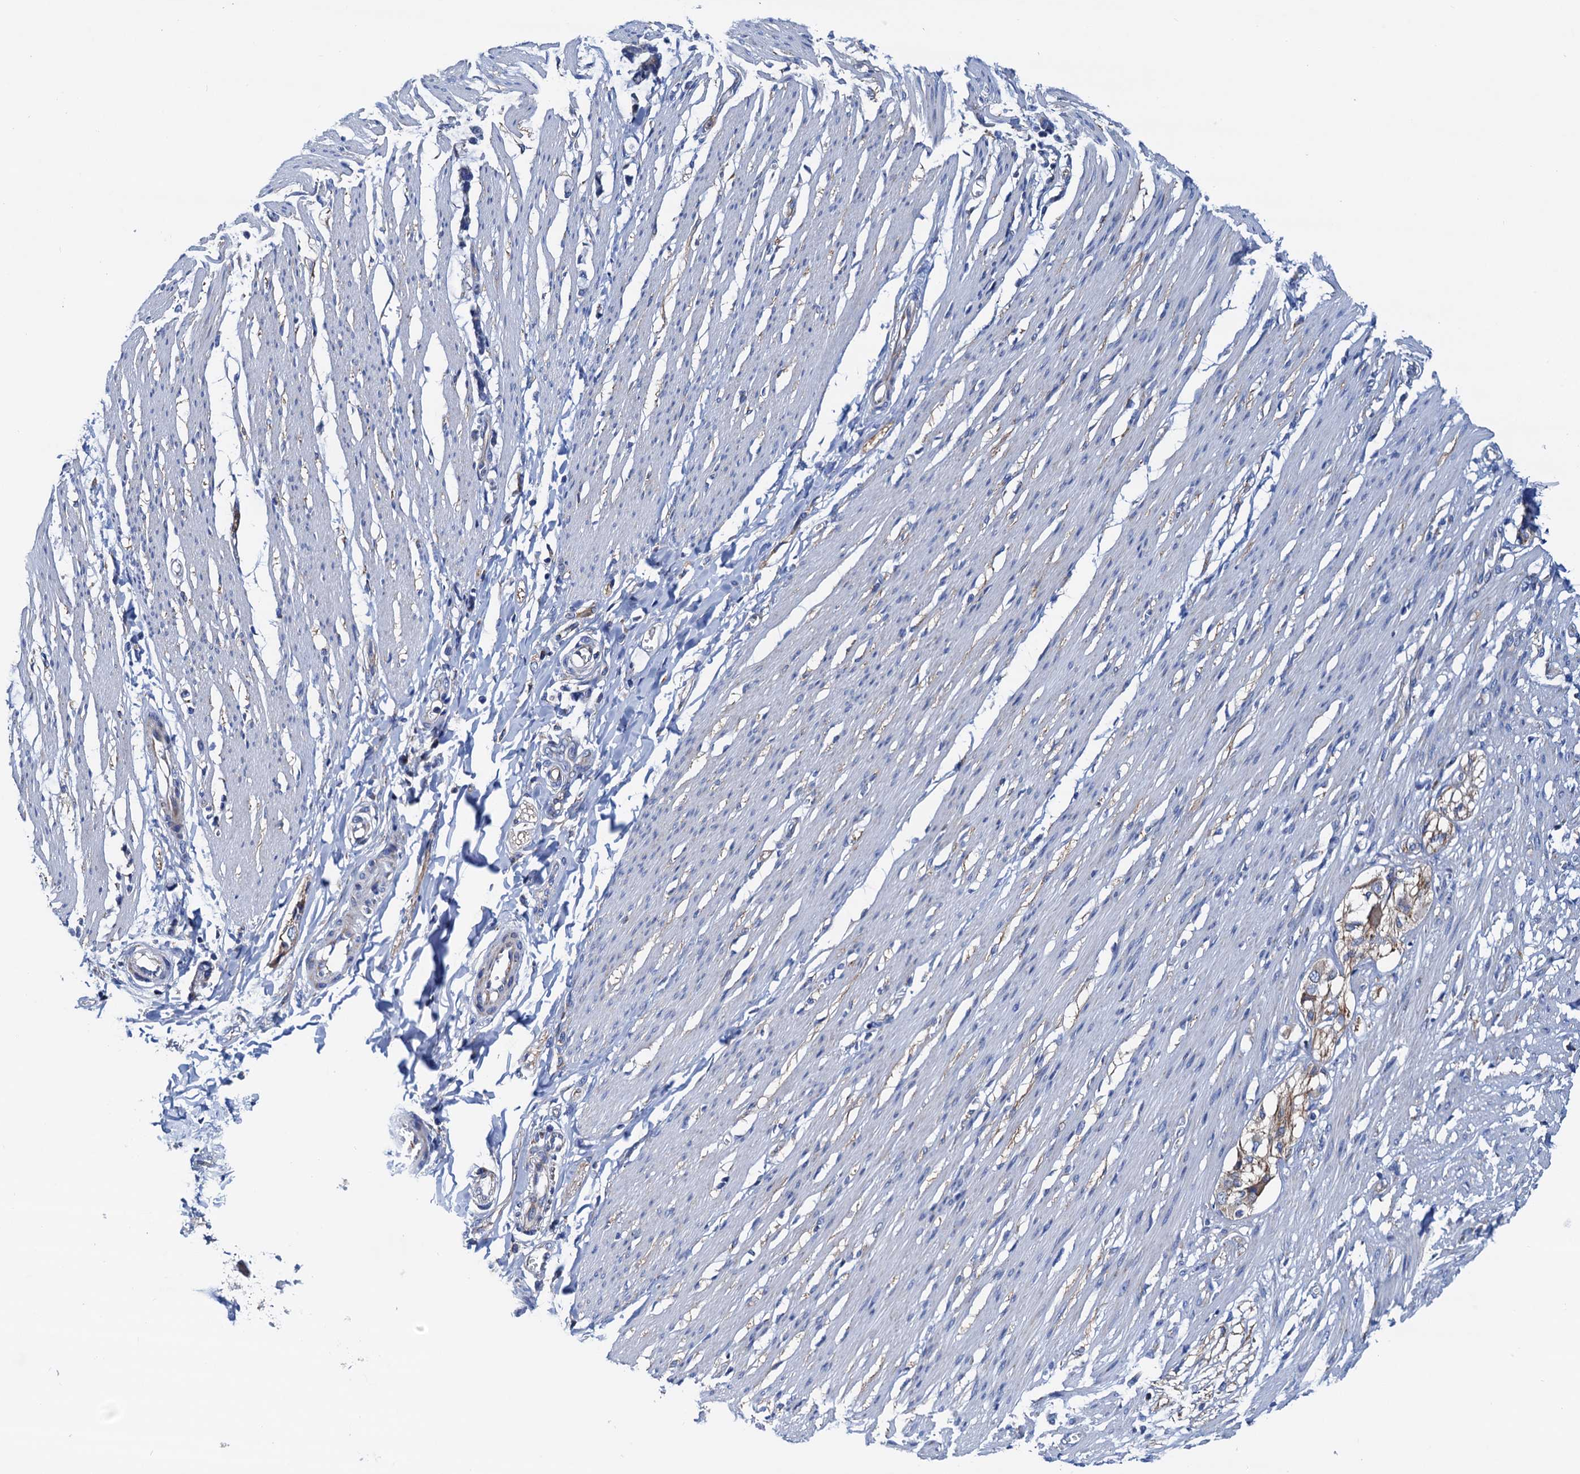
{"staining": {"intensity": "negative", "quantity": "none", "location": "none"}, "tissue": "smooth muscle", "cell_type": "Smooth muscle cells", "image_type": "normal", "snomed": [{"axis": "morphology", "description": "Normal tissue, NOS"}, {"axis": "morphology", "description": "Adenocarcinoma, NOS"}, {"axis": "topography", "description": "Colon"}, {"axis": "topography", "description": "Peripheral nerve tissue"}], "caption": "Smooth muscle was stained to show a protein in brown. There is no significant expression in smooth muscle cells. (DAB IHC visualized using brightfield microscopy, high magnification).", "gene": "RASSF9", "patient": {"sex": "male", "age": 14}}